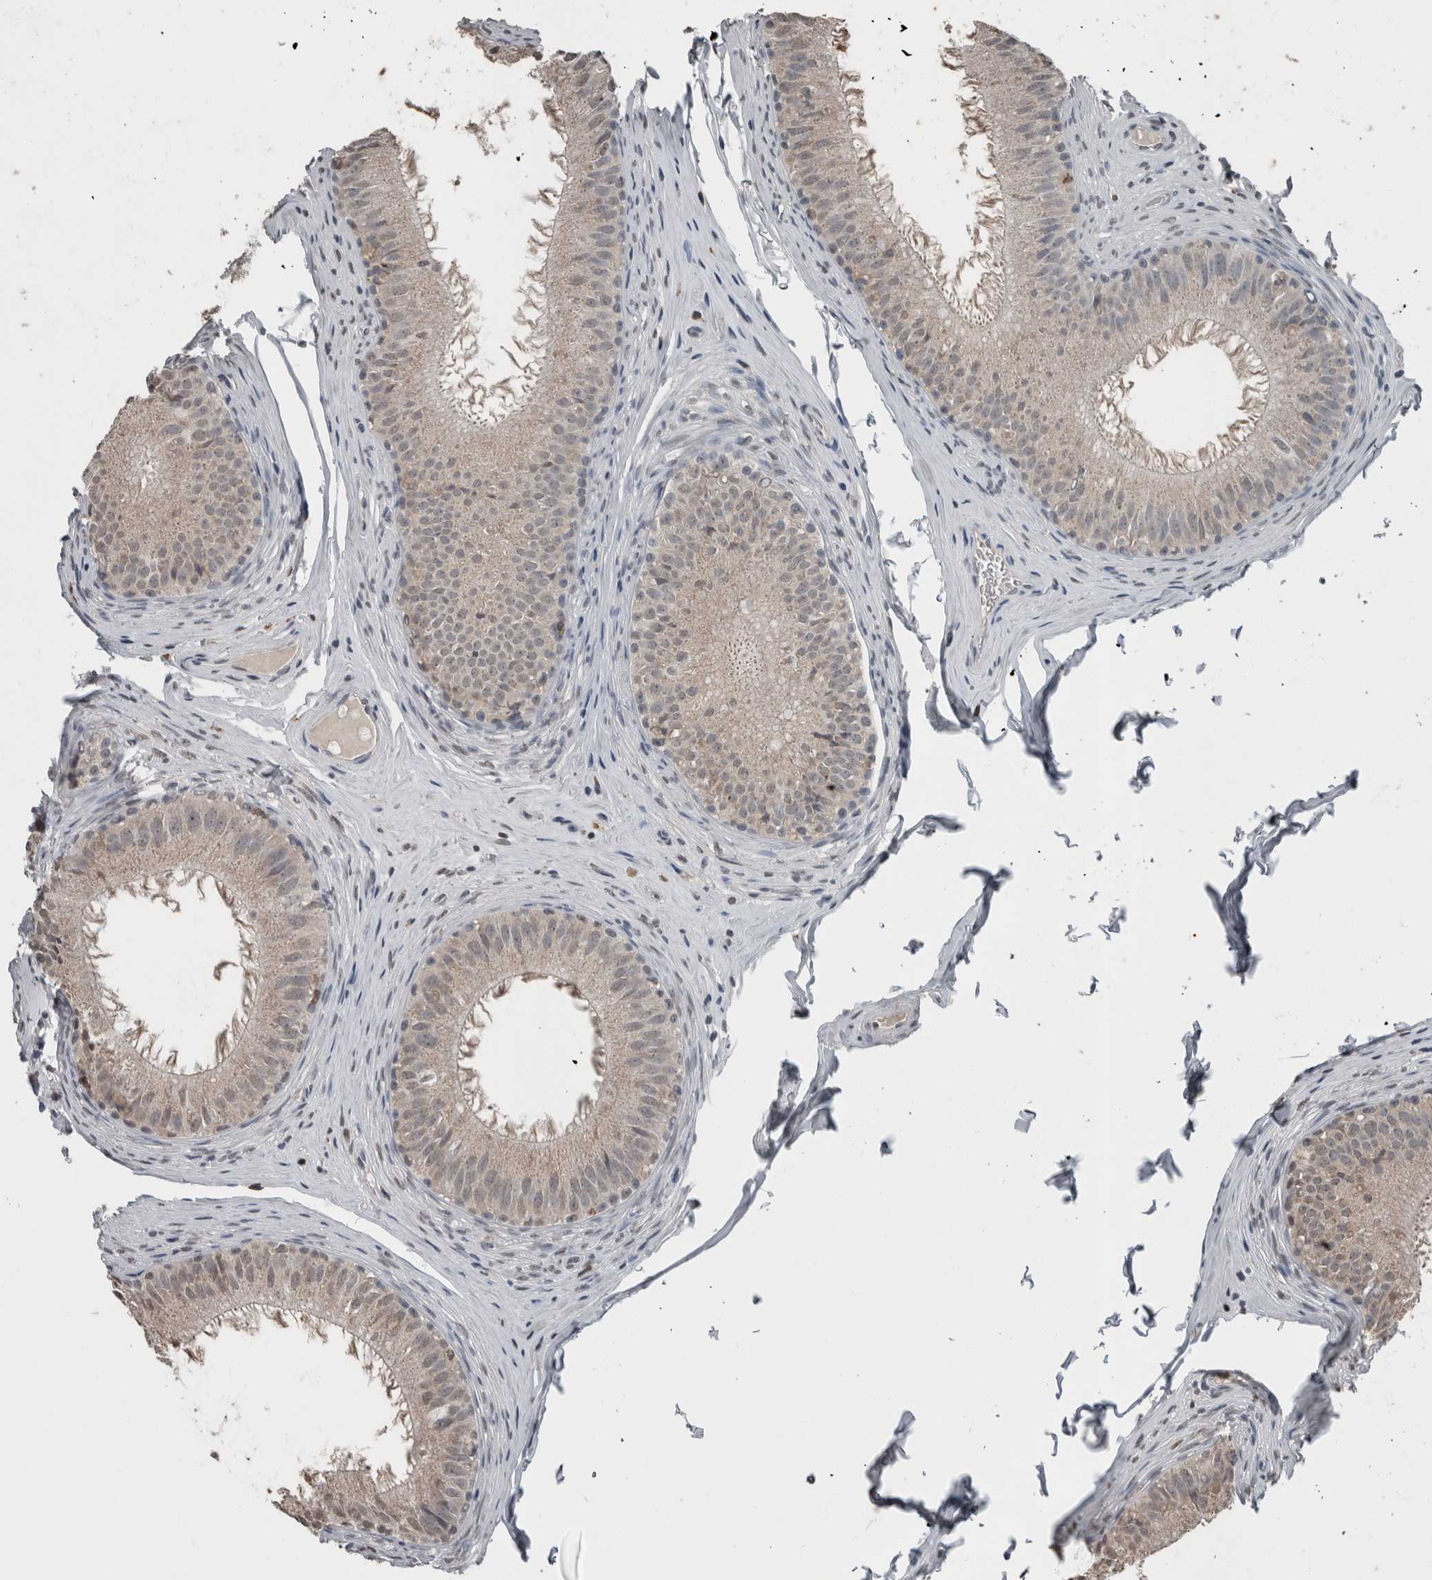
{"staining": {"intensity": "weak", "quantity": "<25%", "location": "nuclear"}, "tissue": "epididymis", "cell_type": "Glandular cells", "image_type": "normal", "snomed": [{"axis": "morphology", "description": "Normal tissue, NOS"}, {"axis": "topography", "description": "Epididymis"}], "caption": "Glandular cells are negative for protein expression in normal human epididymis.", "gene": "MAFF", "patient": {"sex": "male", "age": 32}}